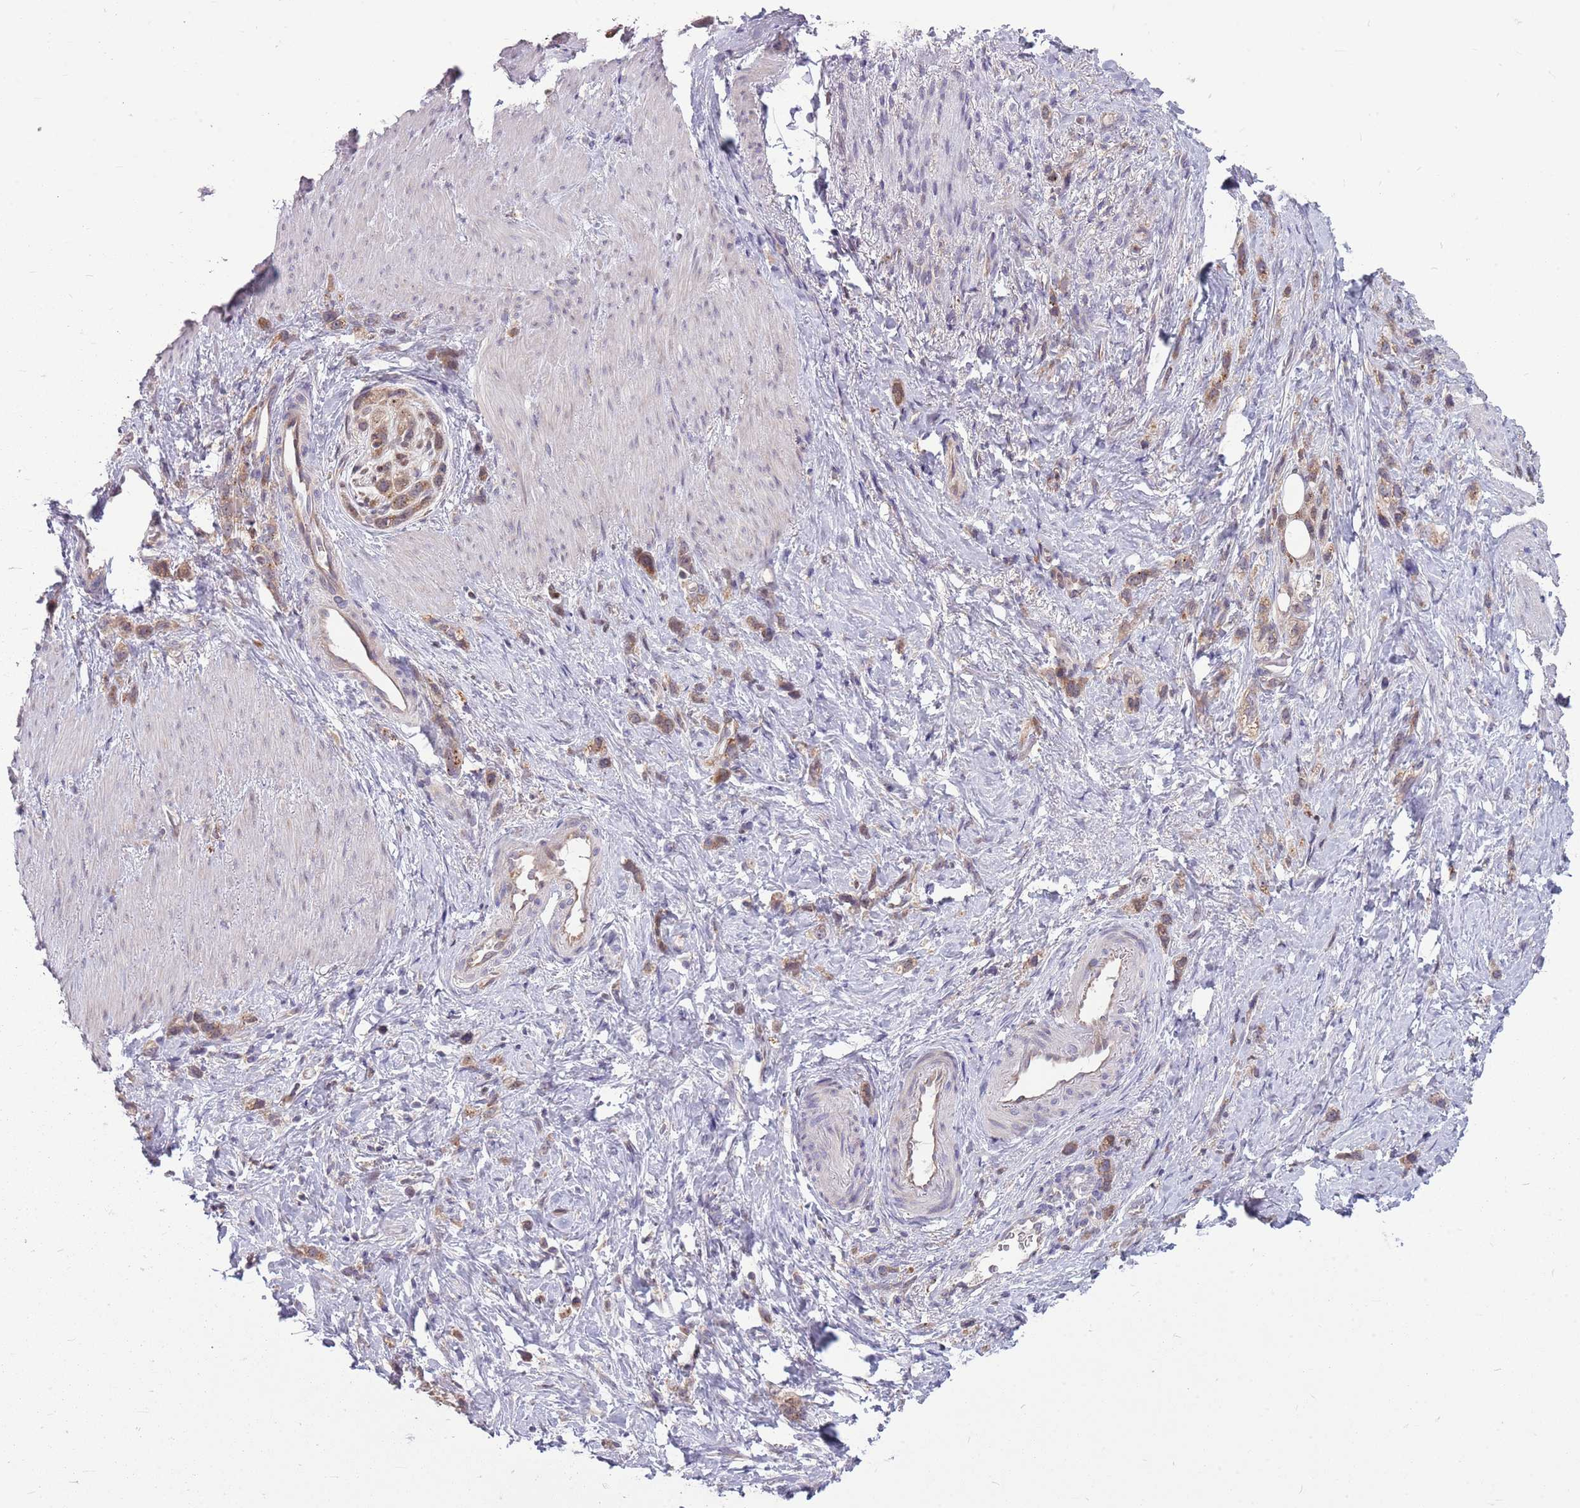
{"staining": {"intensity": "moderate", "quantity": ">75%", "location": "cytoplasmic/membranous"}, "tissue": "stomach cancer", "cell_type": "Tumor cells", "image_type": "cancer", "snomed": [{"axis": "morphology", "description": "Adenocarcinoma, NOS"}, {"axis": "topography", "description": "Stomach"}], "caption": "An IHC micrograph of neoplastic tissue is shown. Protein staining in brown highlights moderate cytoplasmic/membranous positivity in stomach cancer (adenocarcinoma) within tumor cells. (DAB (3,3'-diaminobenzidine) IHC, brown staining for protein, blue staining for nuclei).", "gene": "PPP1R27", "patient": {"sex": "female", "age": 65}}